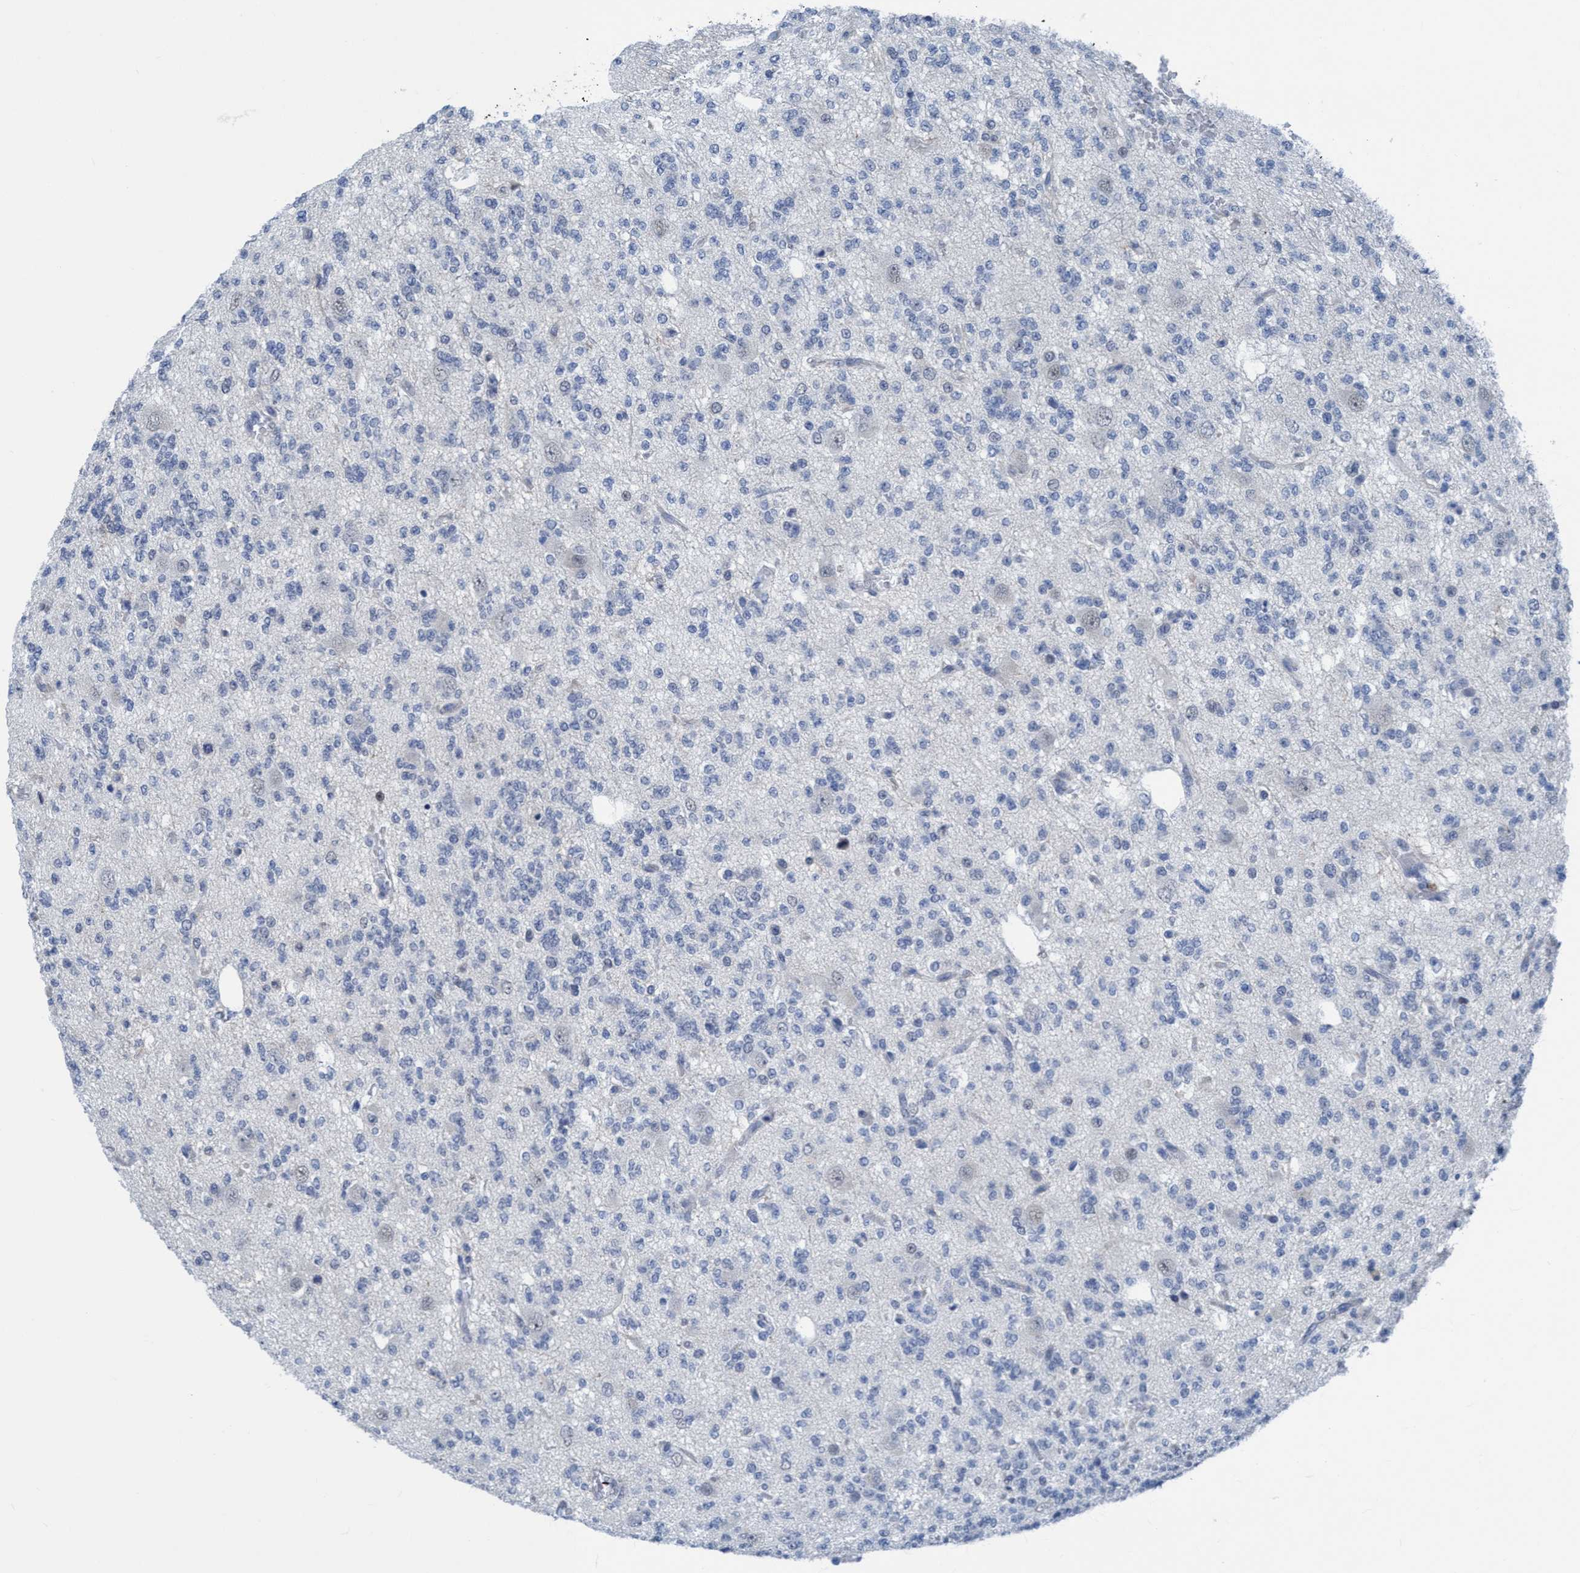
{"staining": {"intensity": "negative", "quantity": "none", "location": "none"}, "tissue": "glioma", "cell_type": "Tumor cells", "image_type": "cancer", "snomed": [{"axis": "morphology", "description": "Glioma, malignant, Low grade"}, {"axis": "topography", "description": "Brain"}], "caption": "Tumor cells are negative for protein expression in human glioma.", "gene": "DNAI1", "patient": {"sex": "male", "age": 38}}